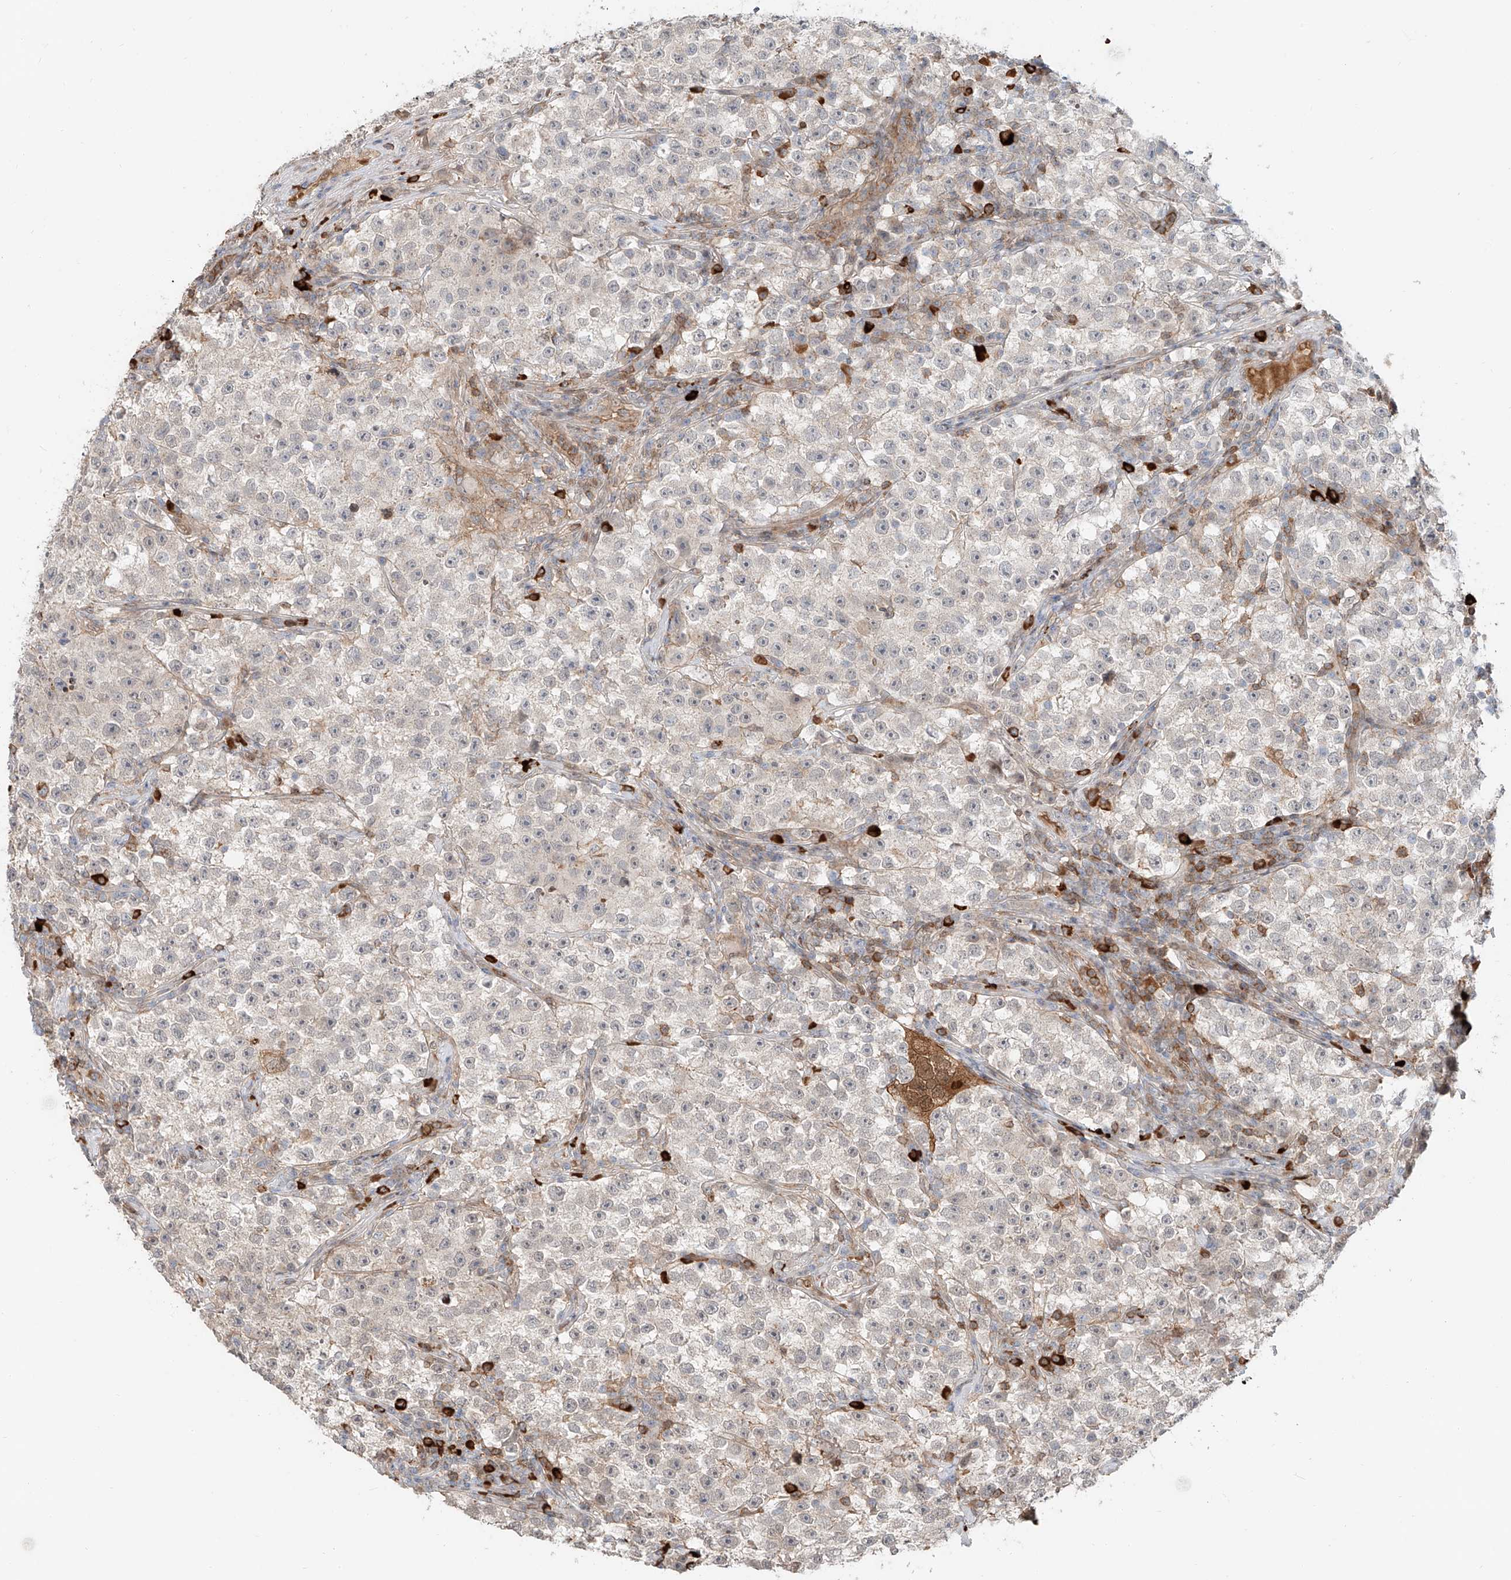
{"staining": {"intensity": "negative", "quantity": "none", "location": "none"}, "tissue": "testis cancer", "cell_type": "Tumor cells", "image_type": "cancer", "snomed": [{"axis": "morphology", "description": "Seminoma, NOS"}, {"axis": "topography", "description": "Testis"}], "caption": "This histopathology image is of testis cancer (seminoma) stained with immunohistochemistry (IHC) to label a protein in brown with the nuclei are counter-stained blue. There is no staining in tumor cells.", "gene": "CEP162", "patient": {"sex": "male", "age": 22}}